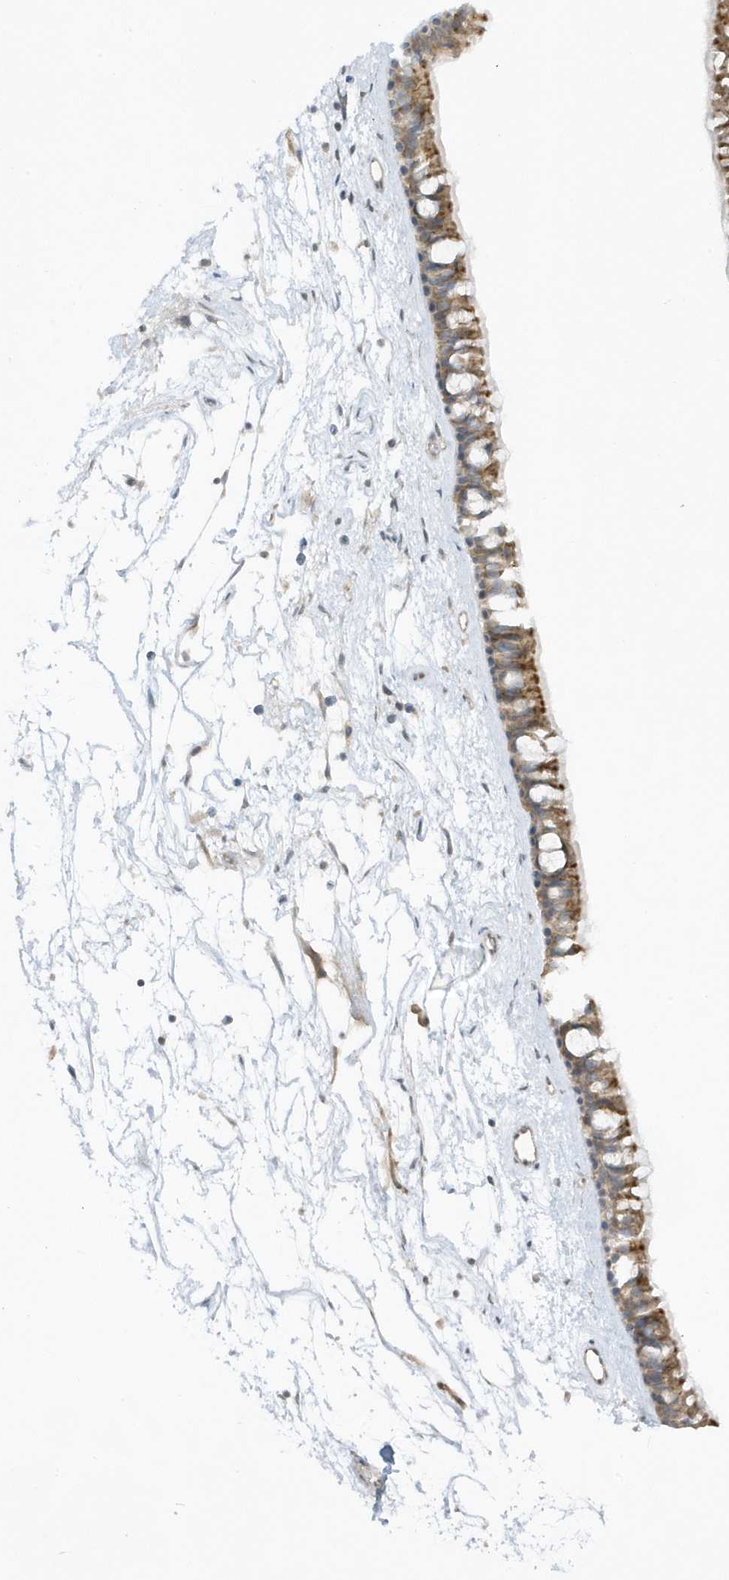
{"staining": {"intensity": "moderate", "quantity": ">75%", "location": "cytoplasmic/membranous"}, "tissue": "nasopharynx", "cell_type": "Respiratory epithelial cells", "image_type": "normal", "snomed": [{"axis": "morphology", "description": "Normal tissue, NOS"}, {"axis": "topography", "description": "Nasopharynx"}], "caption": "Benign nasopharynx displays moderate cytoplasmic/membranous positivity in approximately >75% of respiratory epithelial cells The staining was performed using DAB (3,3'-diaminobenzidine) to visualize the protein expression in brown, while the nuclei were stained in blue with hematoxylin (Magnification: 20x)..", "gene": "SCN3A", "patient": {"sex": "male", "age": 64}}